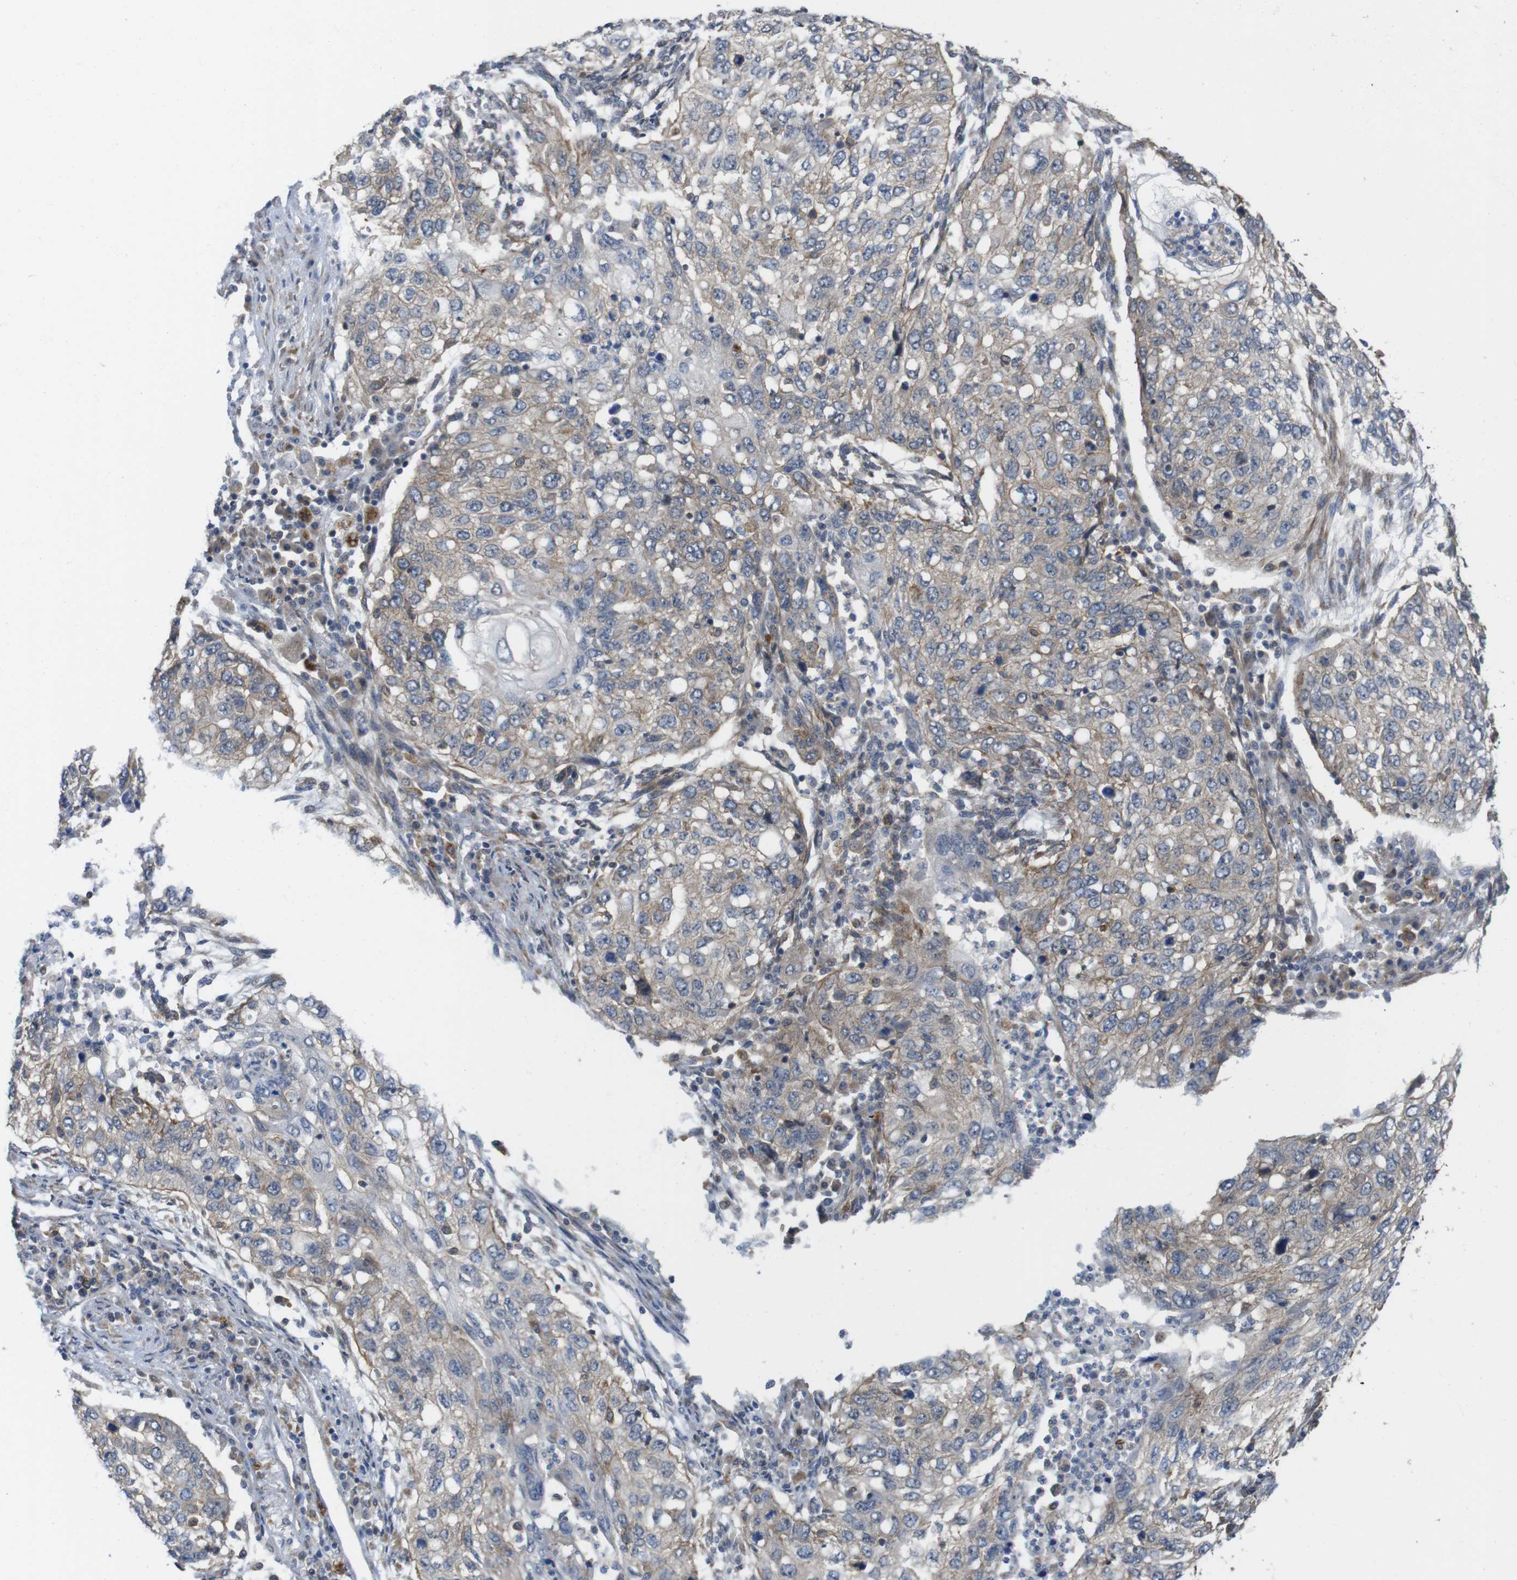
{"staining": {"intensity": "weak", "quantity": ">75%", "location": "cytoplasmic/membranous"}, "tissue": "lung cancer", "cell_type": "Tumor cells", "image_type": "cancer", "snomed": [{"axis": "morphology", "description": "Squamous cell carcinoma, NOS"}, {"axis": "topography", "description": "Lung"}], "caption": "Lung cancer stained for a protein demonstrates weak cytoplasmic/membranous positivity in tumor cells.", "gene": "ZDHHC5", "patient": {"sex": "female", "age": 63}}